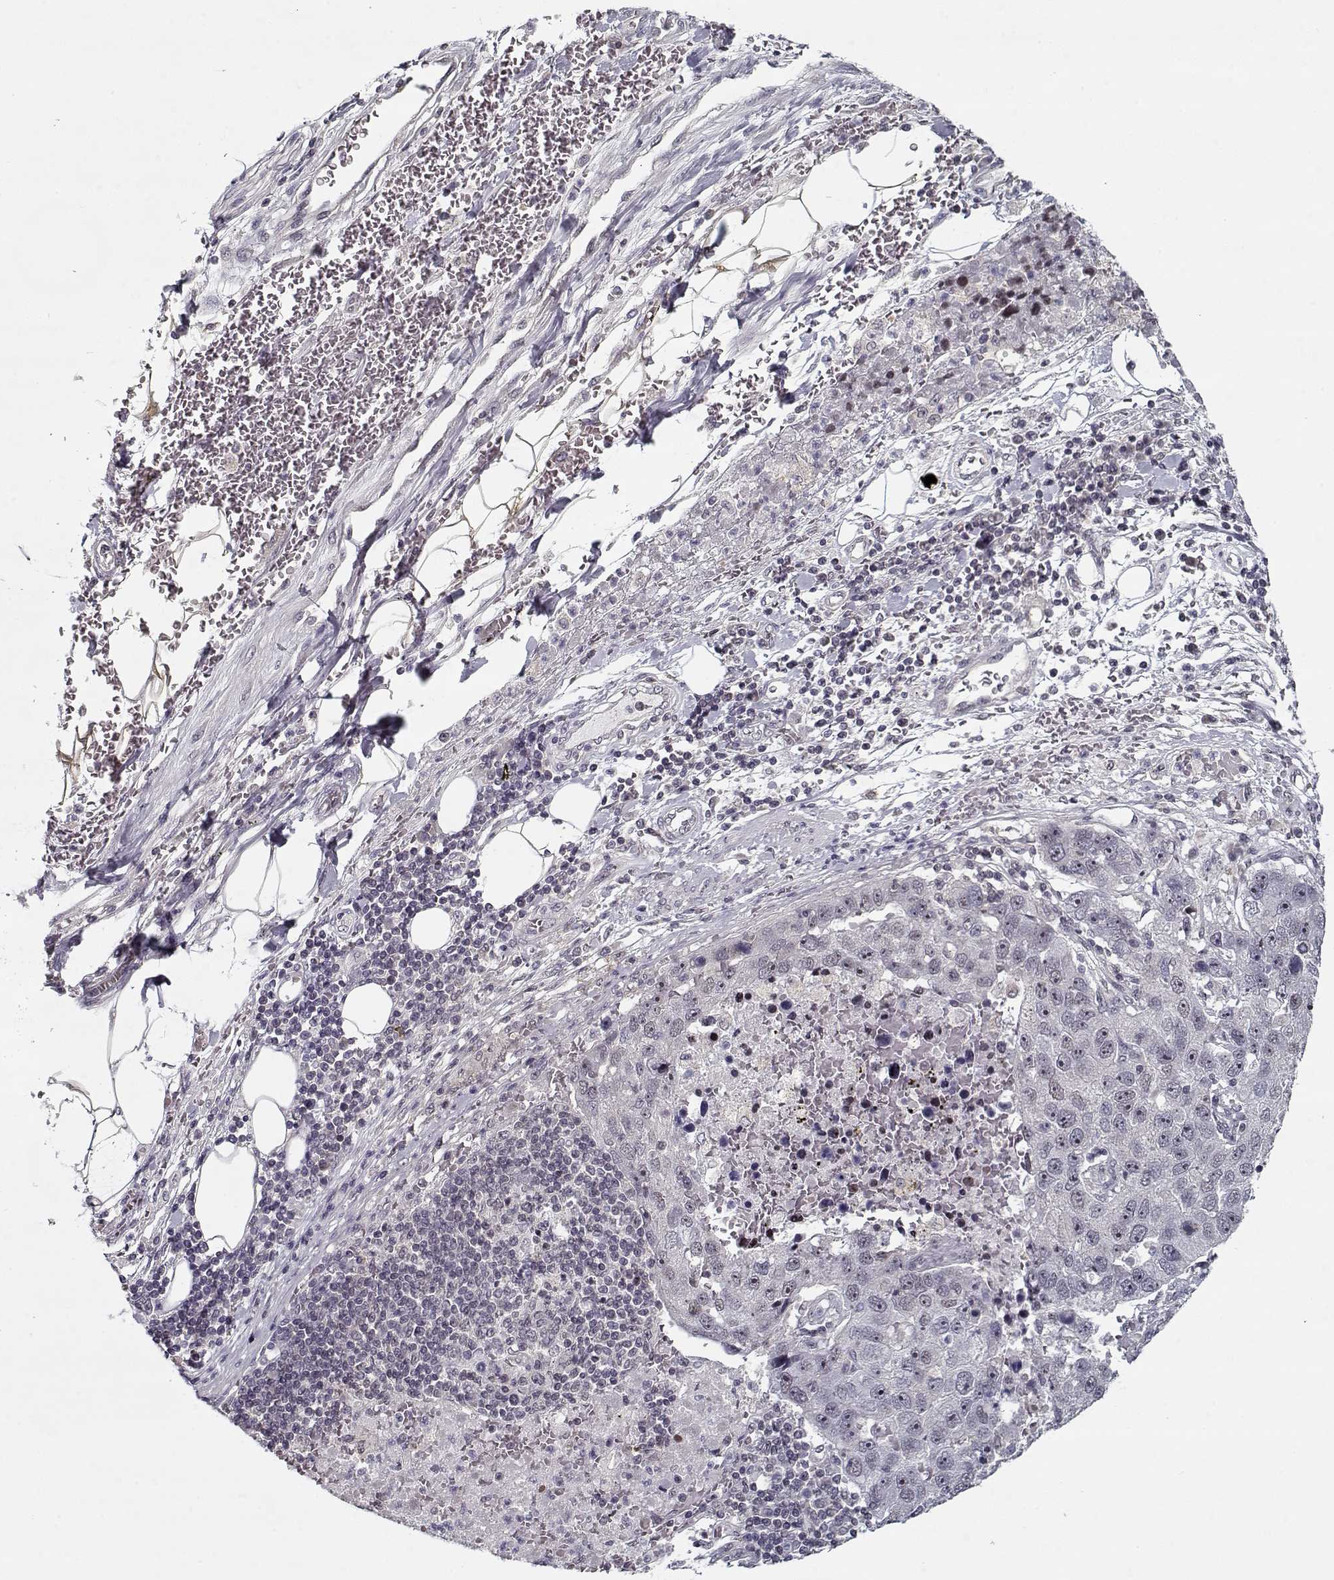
{"staining": {"intensity": "negative", "quantity": "none", "location": "none"}, "tissue": "pancreatic cancer", "cell_type": "Tumor cells", "image_type": "cancer", "snomed": [{"axis": "morphology", "description": "Adenocarcinoma, NOS"}, {"axis": "topography", "description": "Pancreas"}], "caption": "Immunohistochemistry histopathology image of neoplastic tissue: human pancreatic adenocarcinoma stained with DAB exhibits no significant protein staining in tumor cells.", "gene": "TESPA1", "patient": {"sex": "female", "age": 61}}